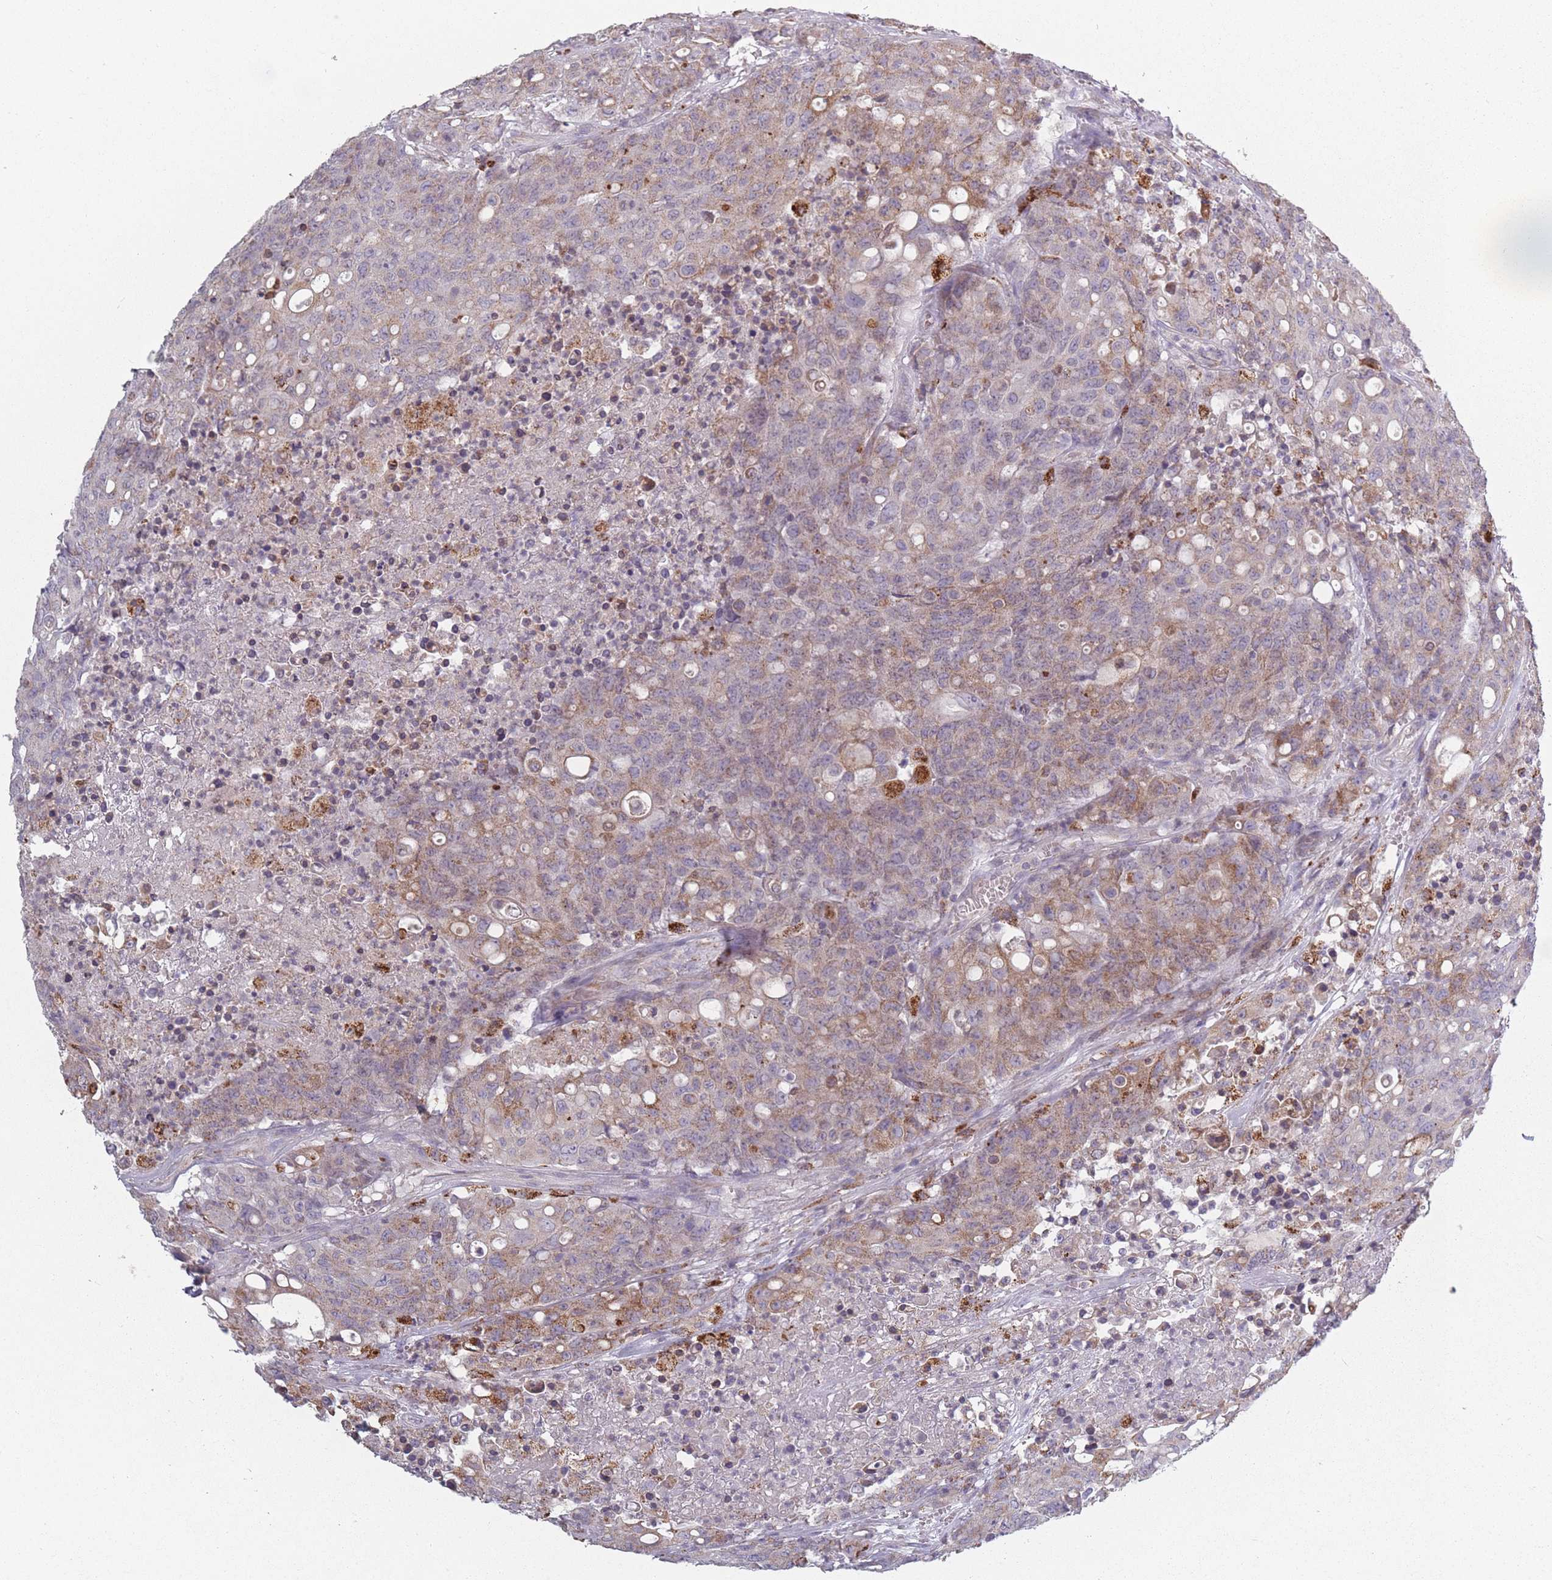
{"staining": {"intensity": "moderate", "quantity": "<25%", "location": "cytoplasmic/membranous"}, "tissue": "colorectal cancer", "cell_type": "Tumor cells", "image_type": "cancer", "snomed": [{"axis": "morphology", "description": "Adenocarcinoma, NOS"}, {"axis": "topography", "description": "Colon"}], "caption": "High-power microscopy captured an IHC histopathology image of colorectal cancer, revealing moderate cytoplasmic/membranous staining in about <25% of tumor cells. (Brightfield microscopy of DAB IHC at high magnification).", "gene": "PEX11B", "patient": {"sex": "male", "age": 51}}